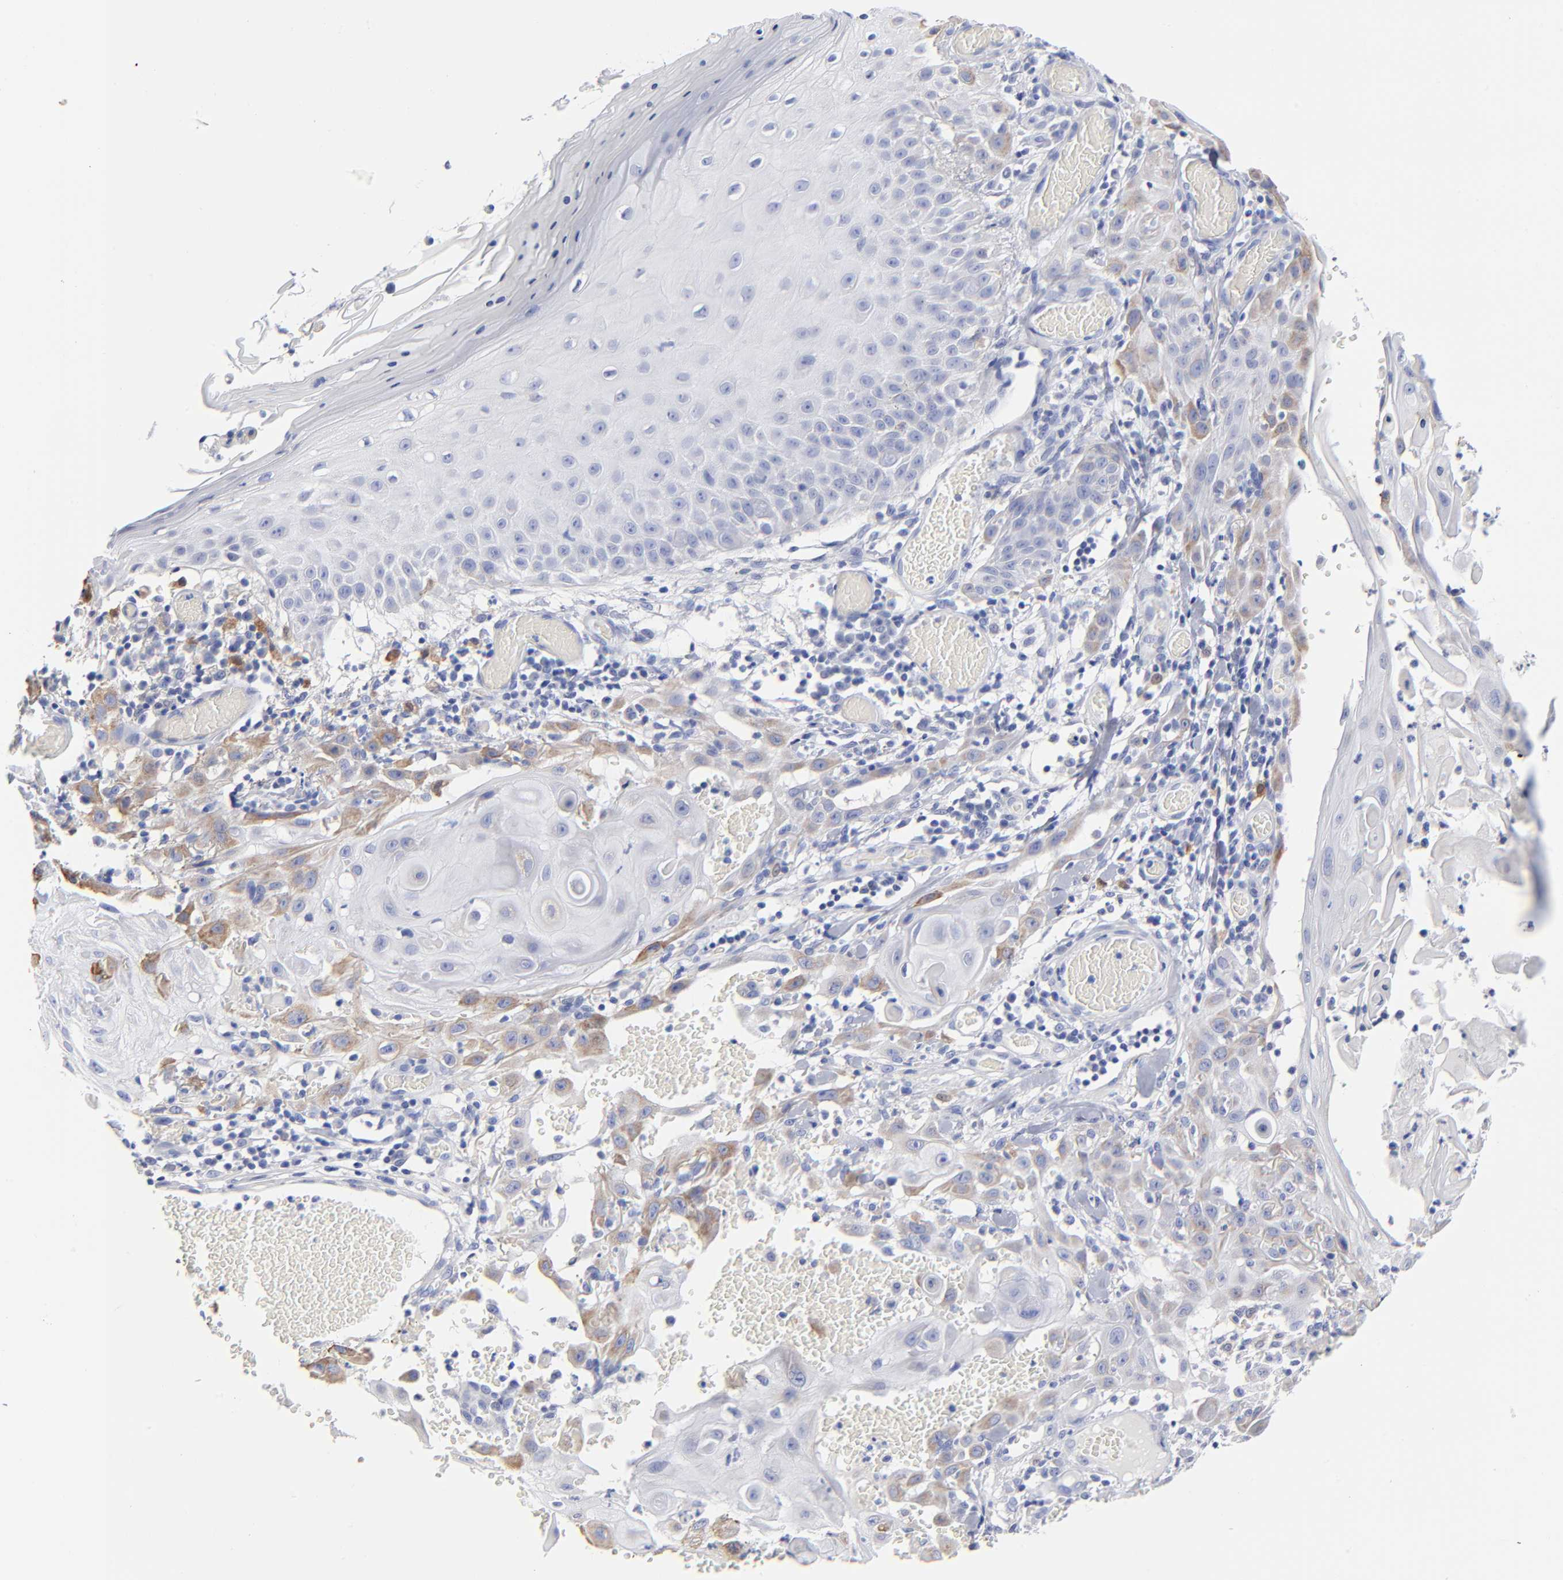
{"staining": {"intensity": "negative", "quantity": "none", "location": "none"}, "tissue": "skin cancer", "cell_type": "Tumor cells", "image_type": "cancer", "snomed": [{"axis": "morphology", "description": "Squamous cell carcinoma, NOS"}, {"axis": "topography", "description": "Skin"}], "caption": "There is no significant positivity in tumor cells of skin cancer (squamous cell carcinoma).", "gene": "PTP4A1", "patient": {"sex": "male", "age": 24}}